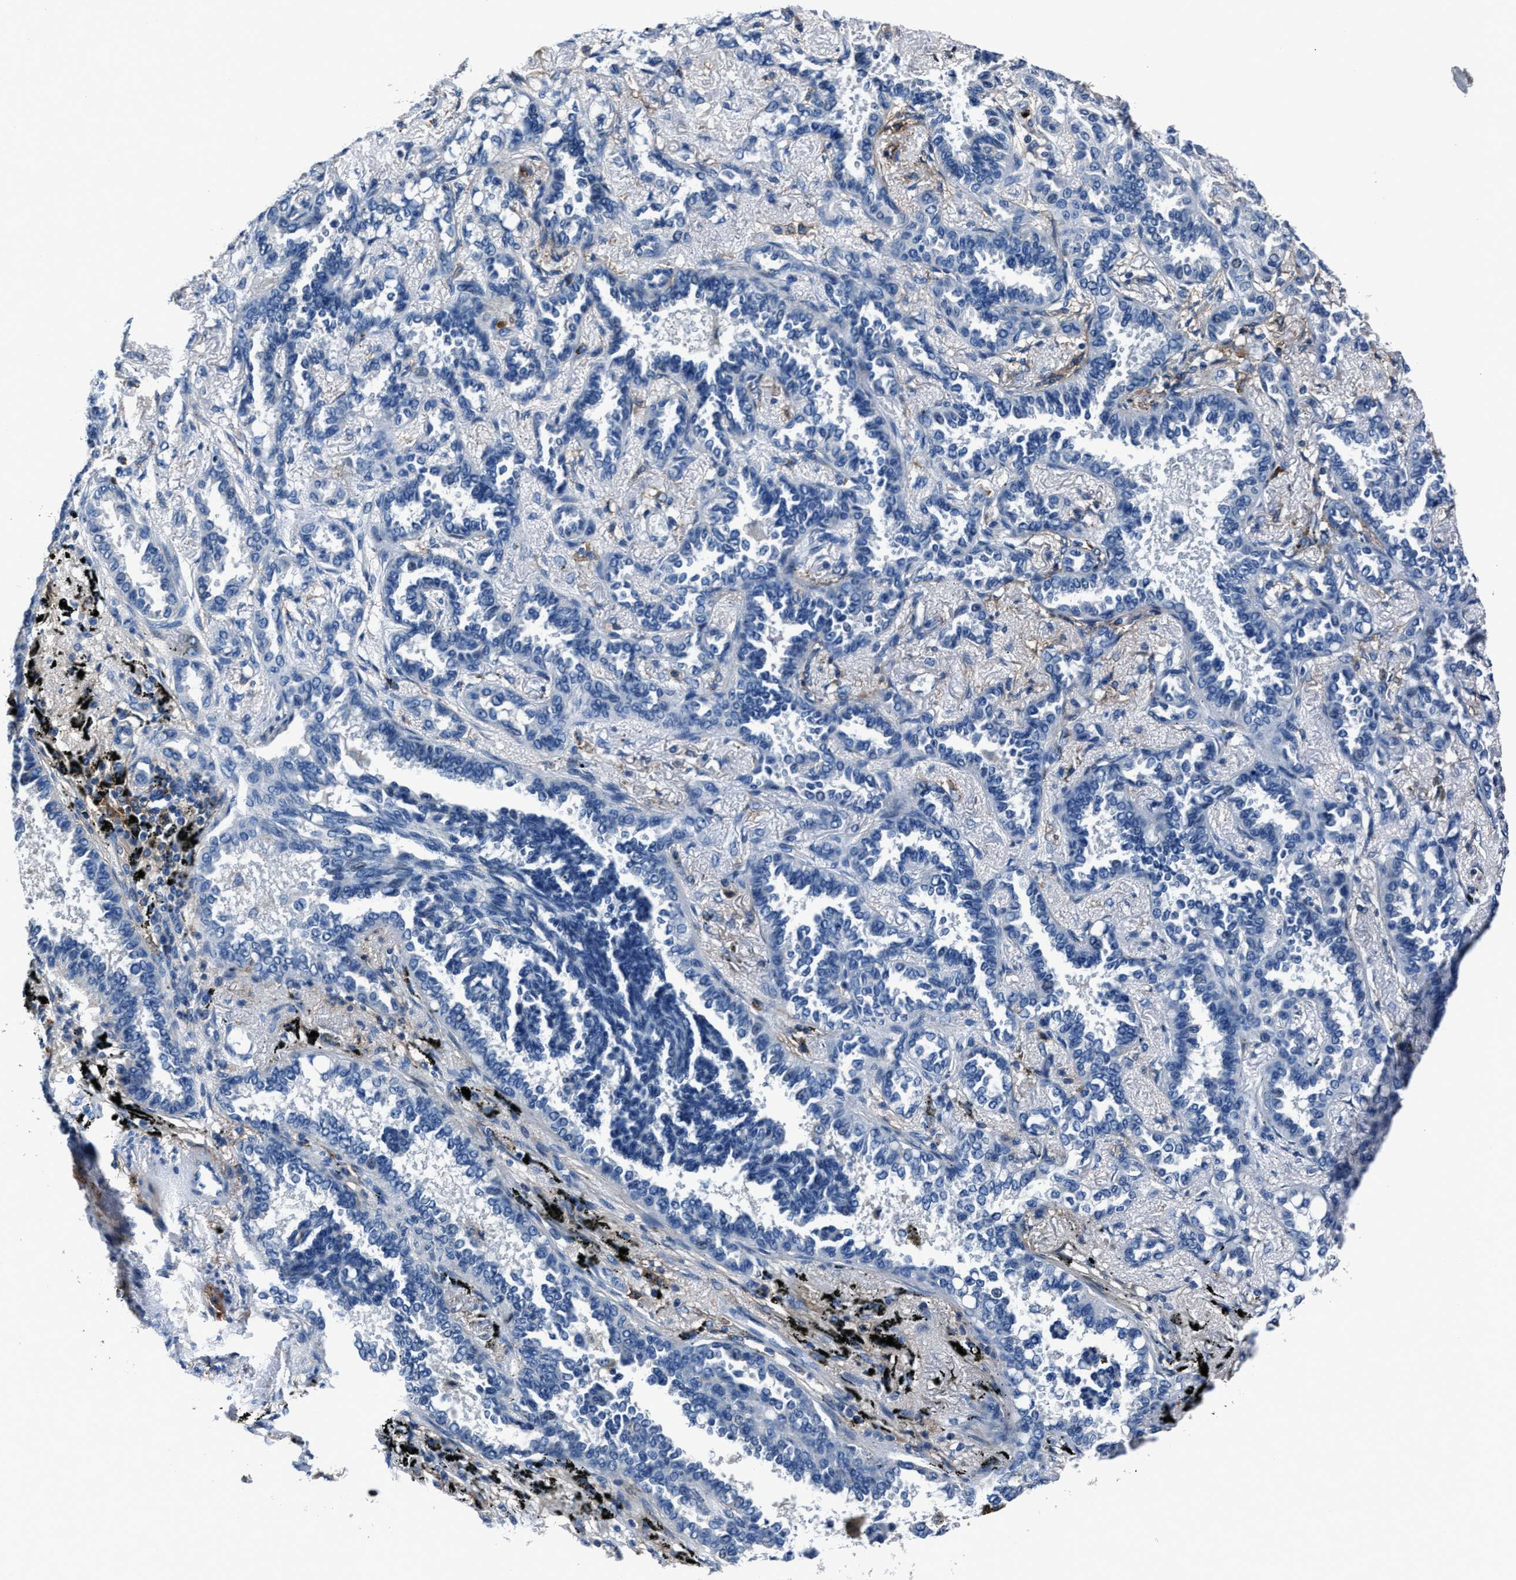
{"staining": {"intensity": "negative", "quantity": "none", "location": "none"}, "tissue": "lung cancer", "cell_type": "Tumor cells", "image_type": "cancer", "snomed": [{"axis": "morphology", "description": "Adenocarcinoma, NOS"}, {"axis": "topography", "description": "Lung"}], "caption": "Immunohistochemical staining of human lung cancer (adenocarcinoma) displays no significant positivity in tumor cells.", "gene": "FGL2", "patient": {"sex": "male", "age": 59}}